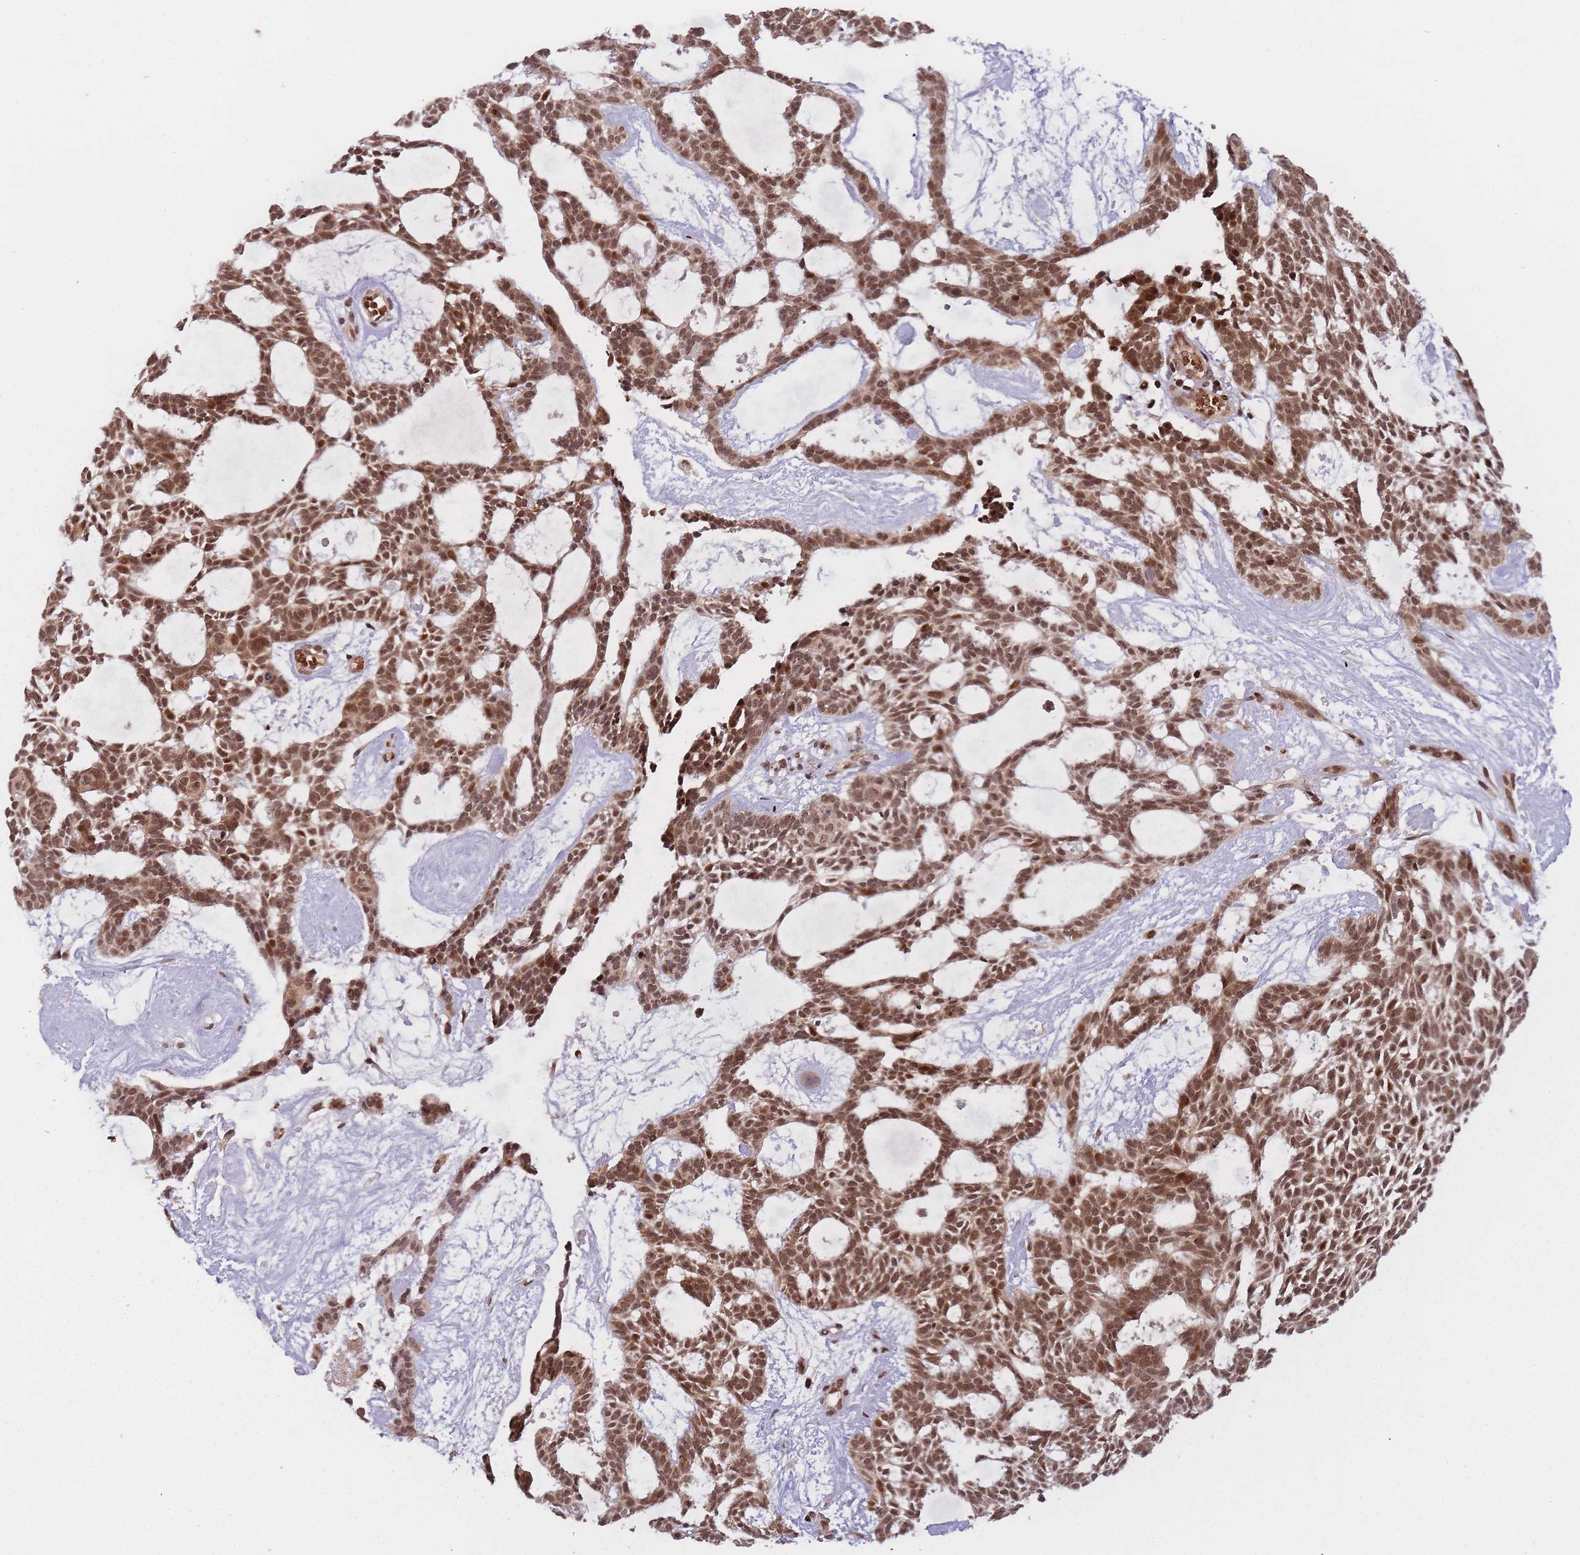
{"staining": {"intensity": "moderate", "quantity": ">75%", "location": "cytoplasmic/membranous,nuclear"}, "tissue": "skin cancer", "cell_type": "Tumor cells", "image_type": "cancer", "snomed": [{"axis": "morphology", "description": "Basal cell carcinoma"}, {"axis": "topography", "description": "Skin"}], "caption": "Human skin basal cell carcinoma stained with a protein marker displays moderate staining in tumor cells.", "gene": "ZNF497", "patient": {"sex": "male", "age": 61}}